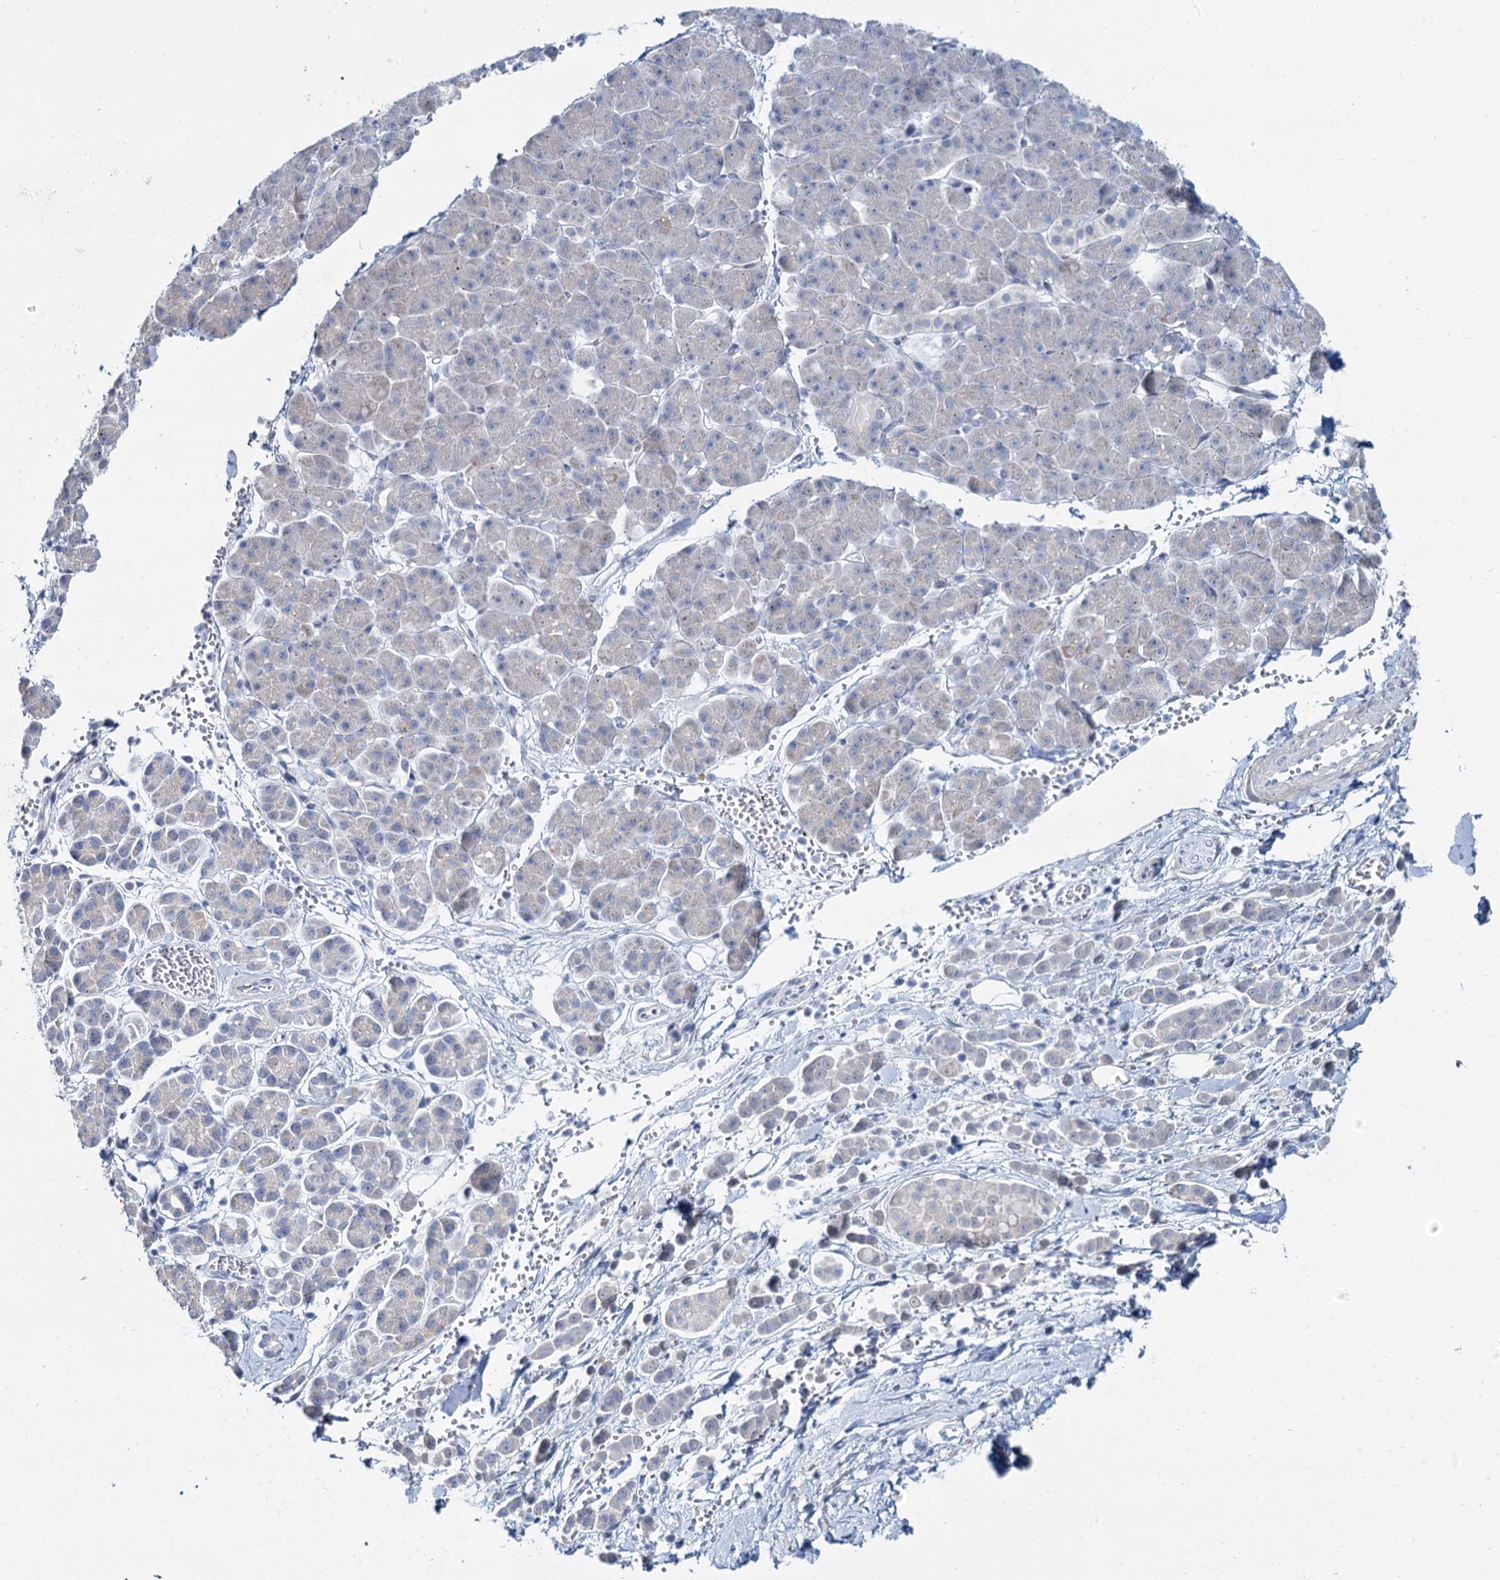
{"staining": {"intensity": "negative", "quantity": "none", "location": "none"}, "tissue": "pancreatic cancer", "cell_type": "Tumor cells", "image_type": "cancer", "snomed": [{"axis": "morphology", "description": "Normal tissue, NOS"}, {"axis": "morphology", "description": "Adenocarcinoma, NOS"}, {"axis": "topography", "description": "Pancreas"}], "caption": "Human pancreatic cancer stained for a protein using IHC demonstrates no expression in tumor cells.", "gene": "ACRBP", "patient": {"sex": "female", "age": 64}}